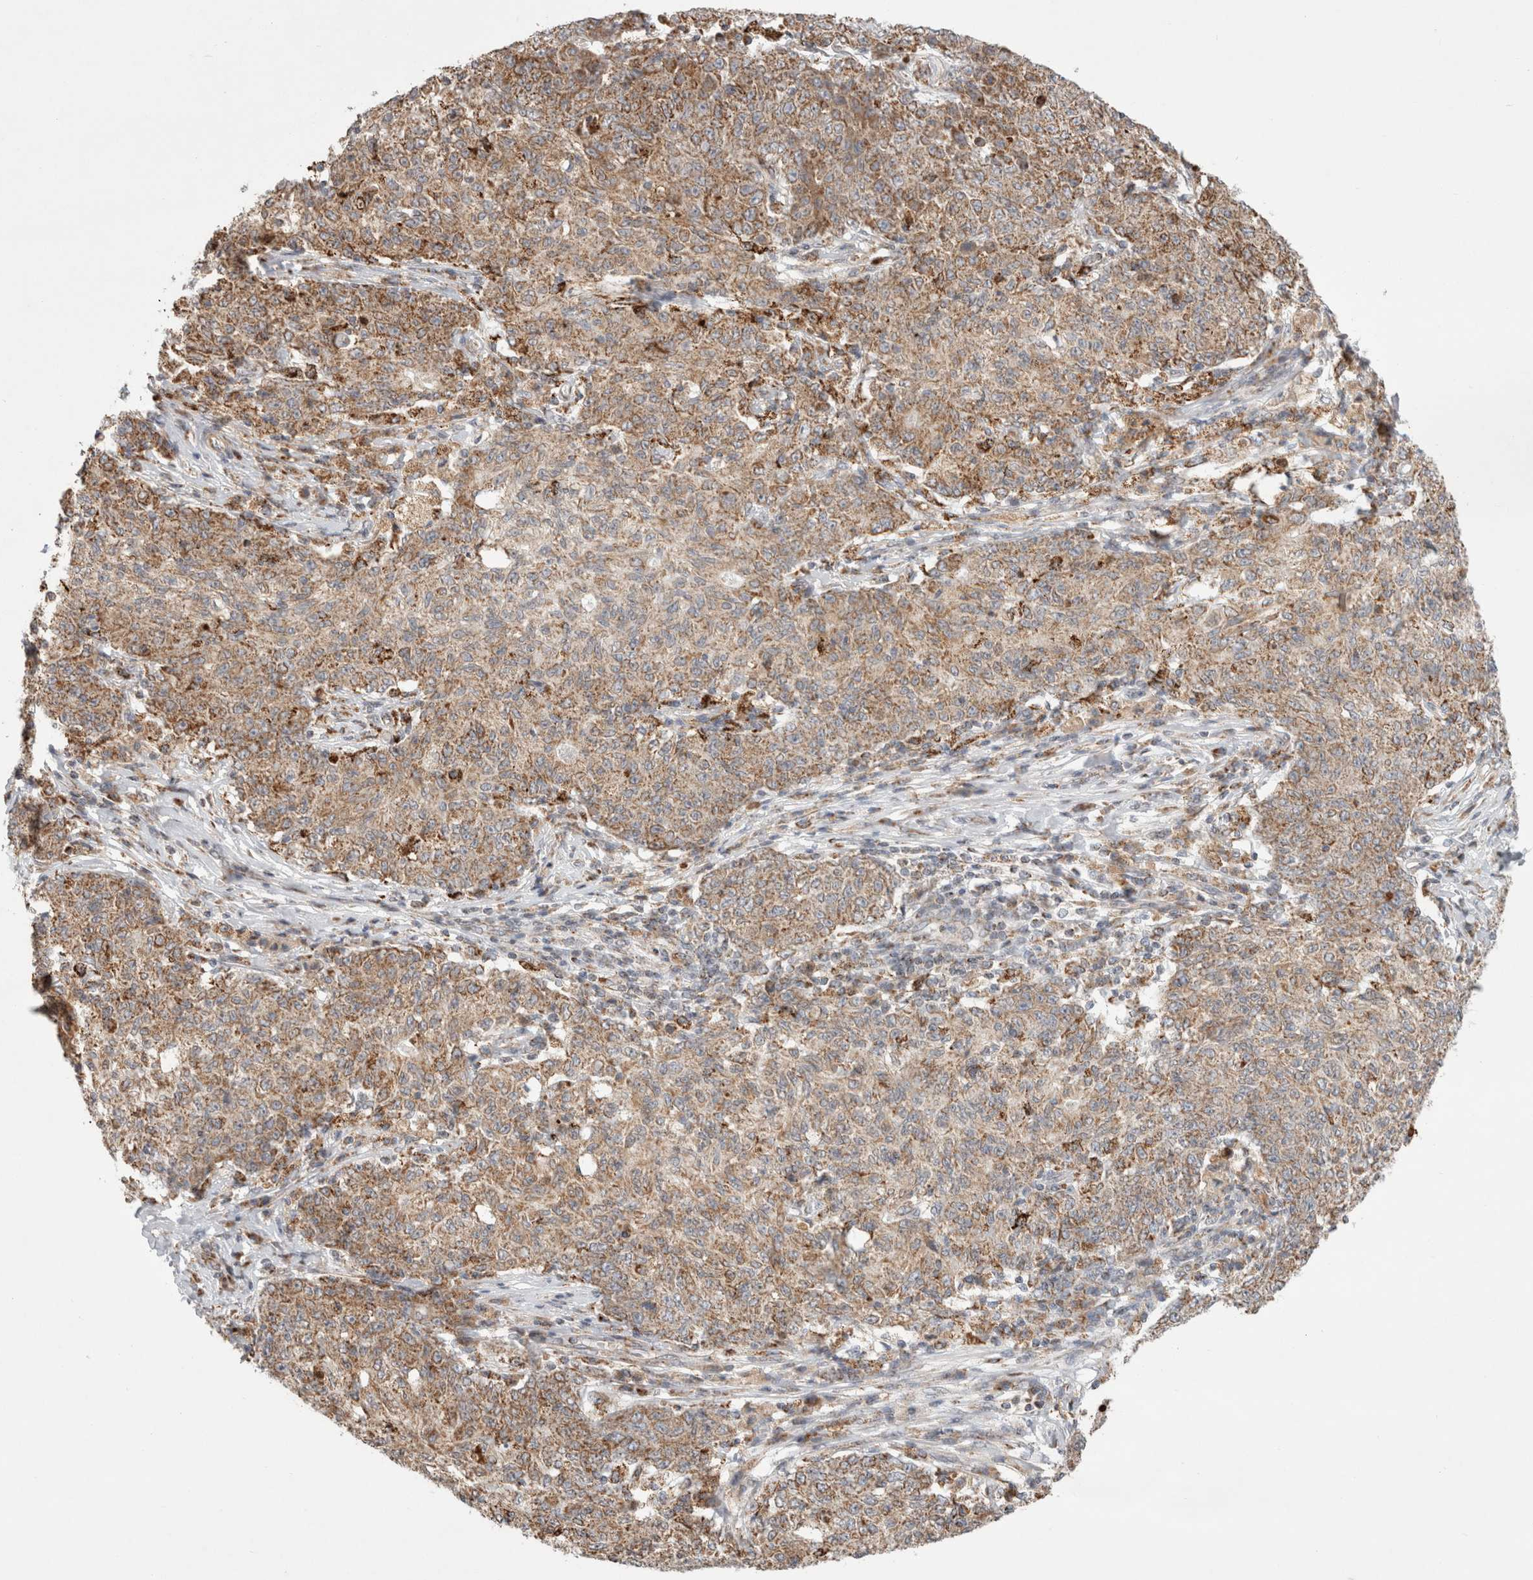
{"staining": {"intensity": "moderate", "quantity": ">75%", "location": "cytoplasmic/membranous"}, "tissue": "ovarian cancer", "cell_type": "Tumor cells", "image_type": "cancer", "snomed": [{"axis": "morphology", "description": "Carcinoma, endometroid"}, {"axis": "topography", "description": "Ovary"}], "caption": "A brown stain shows moderate cytoplasmic/membranous expression of a protein in human ovarian endometroid carcinoma tumor cells.", "gene": "HROB", "patient": {"sex": "female", "age": 42}}